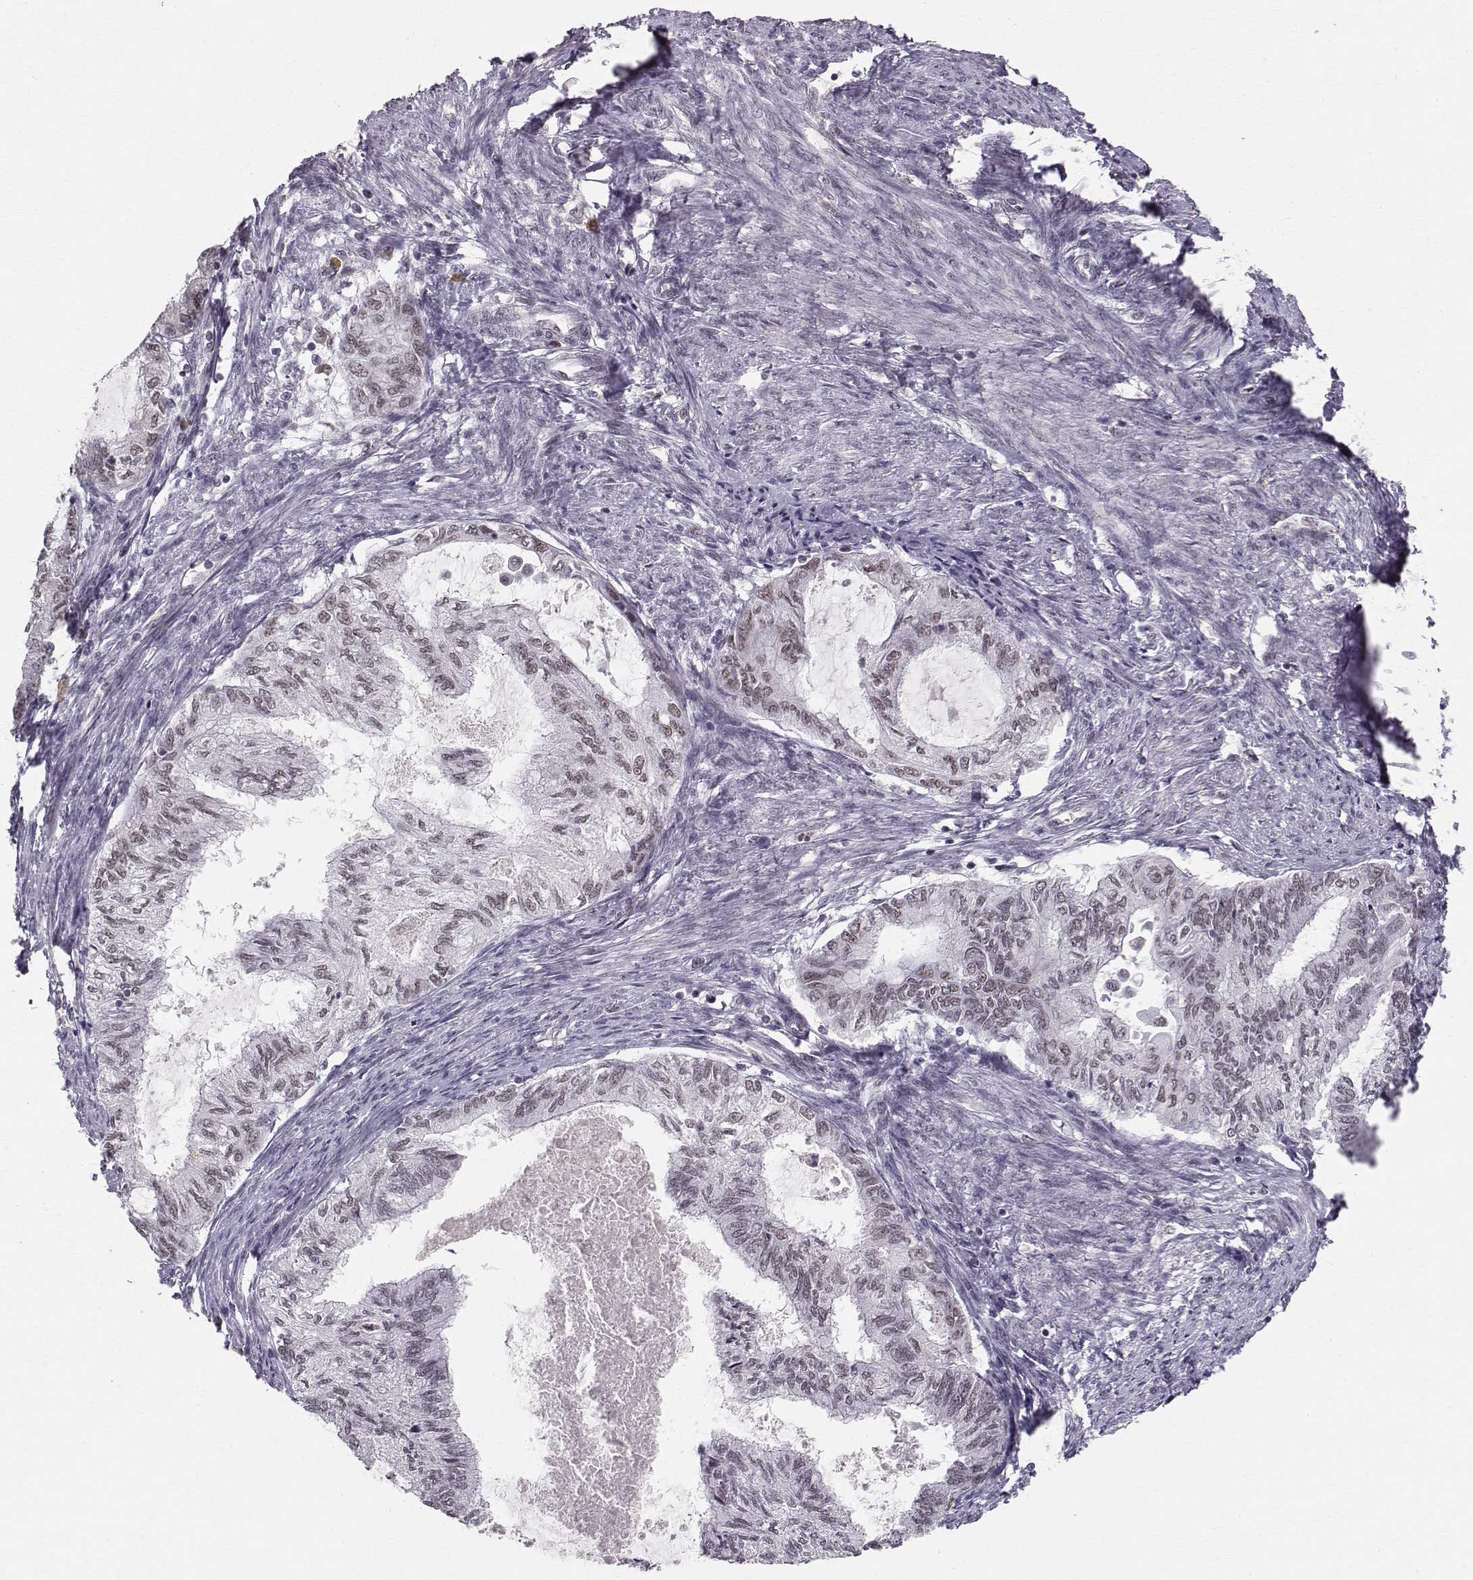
{"staining": {"intensity": "moderate", "quantity": "<25%", "location": "nuclear"}, "tissue": "endometrial cancer", "cell_type": "Tumor cells", "image_type": "cancer", "snomed": [{"axis": "morphology", "description": "Adenocarcinoma, NOS"}, {"axis": "topography", "description": "Endometrium"}], "caption": "A low amount of moderate nuclear positivity is present in approximately <25% of tumor cells in endometrial cancer tissue.", "gene": "RPP38", "patient": {"sex": "female", "age": 86}}